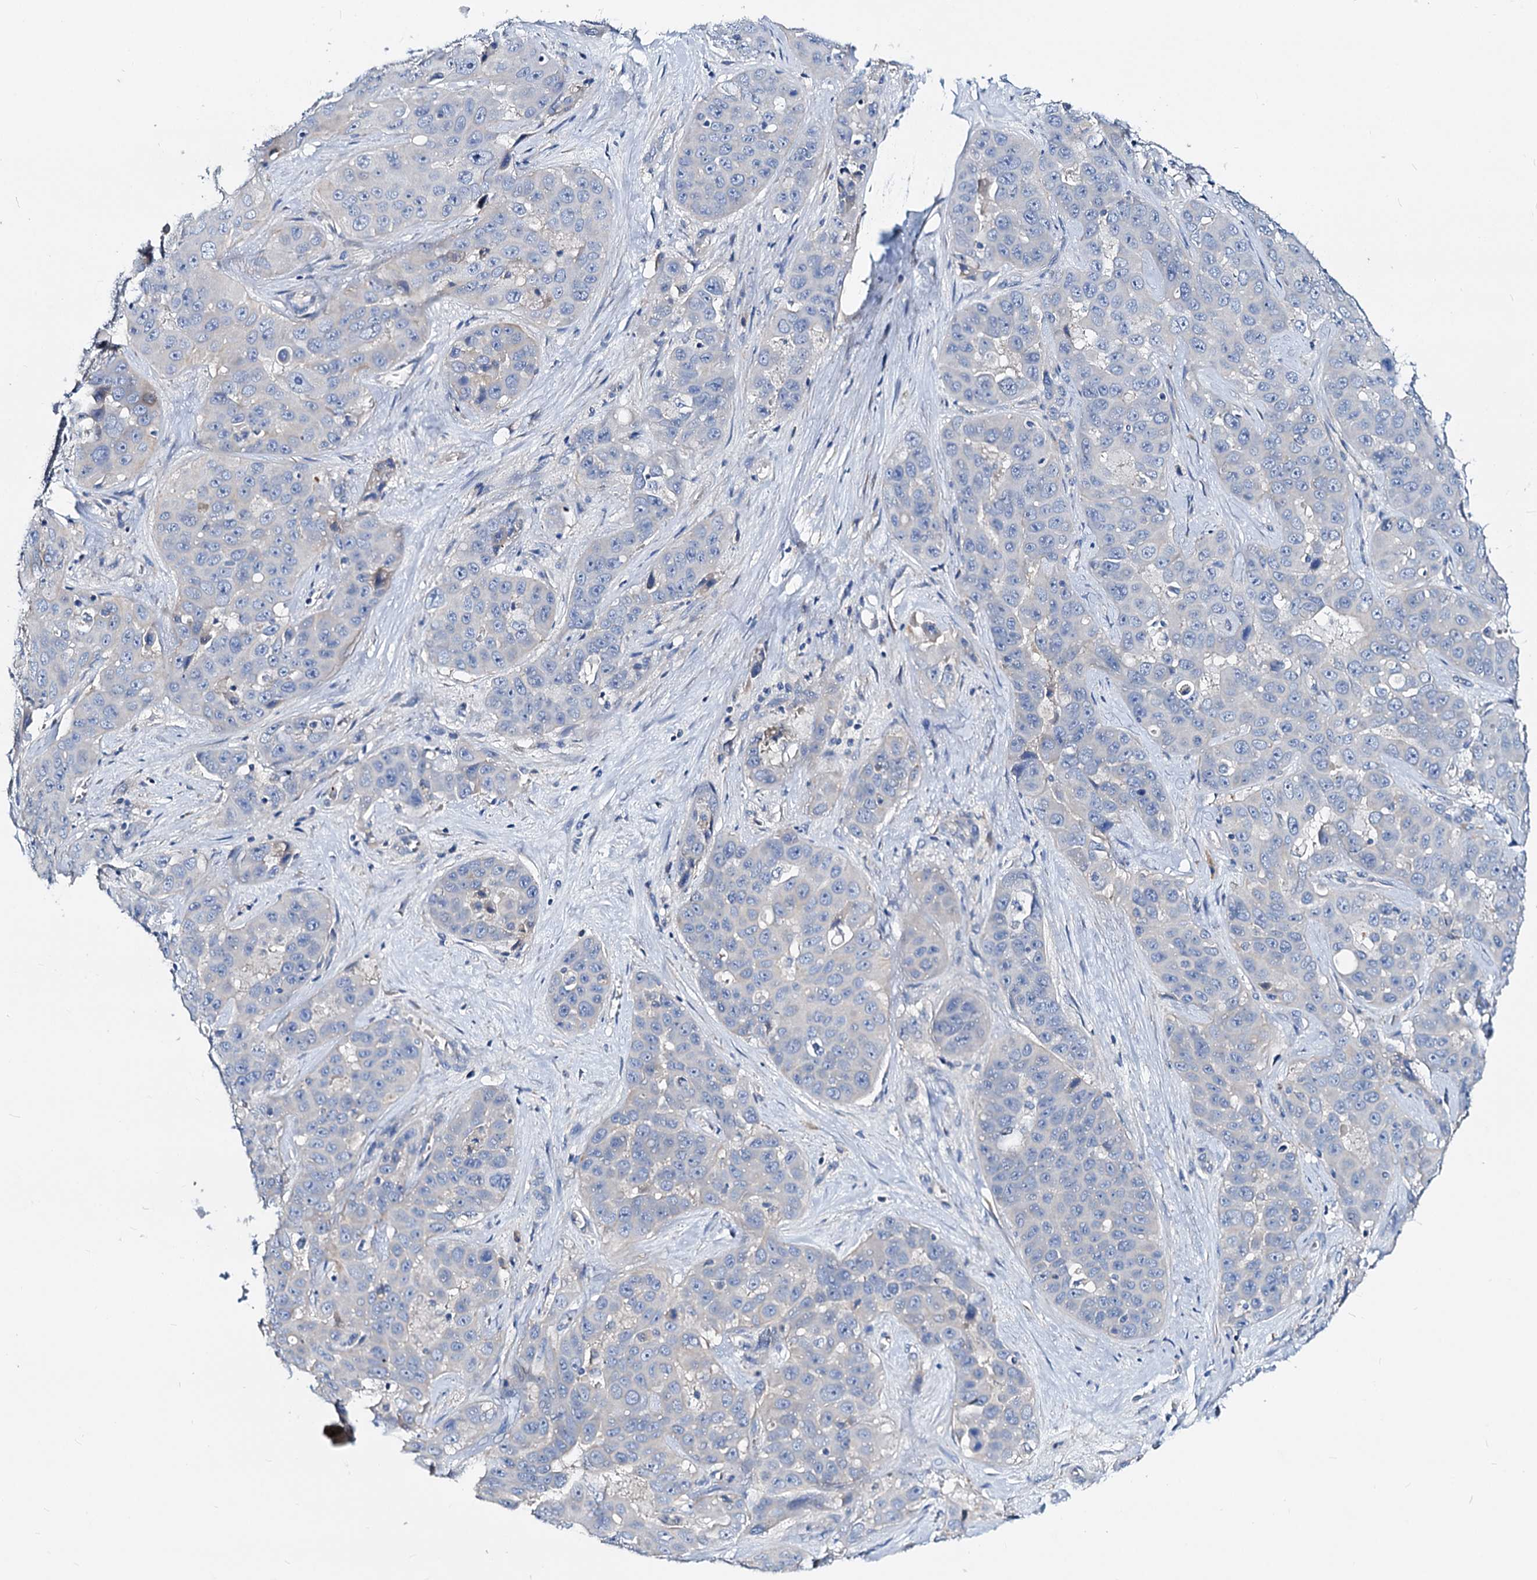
{"staining": {"intensity": "negative", "quantity": "none", "location": "none"}, "tissue": "liver cancer", "cell_type": "Tumor cells", "image_type": "cancer", "snomed": [{"axis": "morphology", "description": "Cholangiocarcinoma"}, {"axis": "topography", "description": "Liver"}], "caption": "Protein analysis of cholangiocarcinoma (liver) displays no significant staining in tumor cells.", "gene": "DYDC2", "patient": {"sex": "female", "age": 52}}